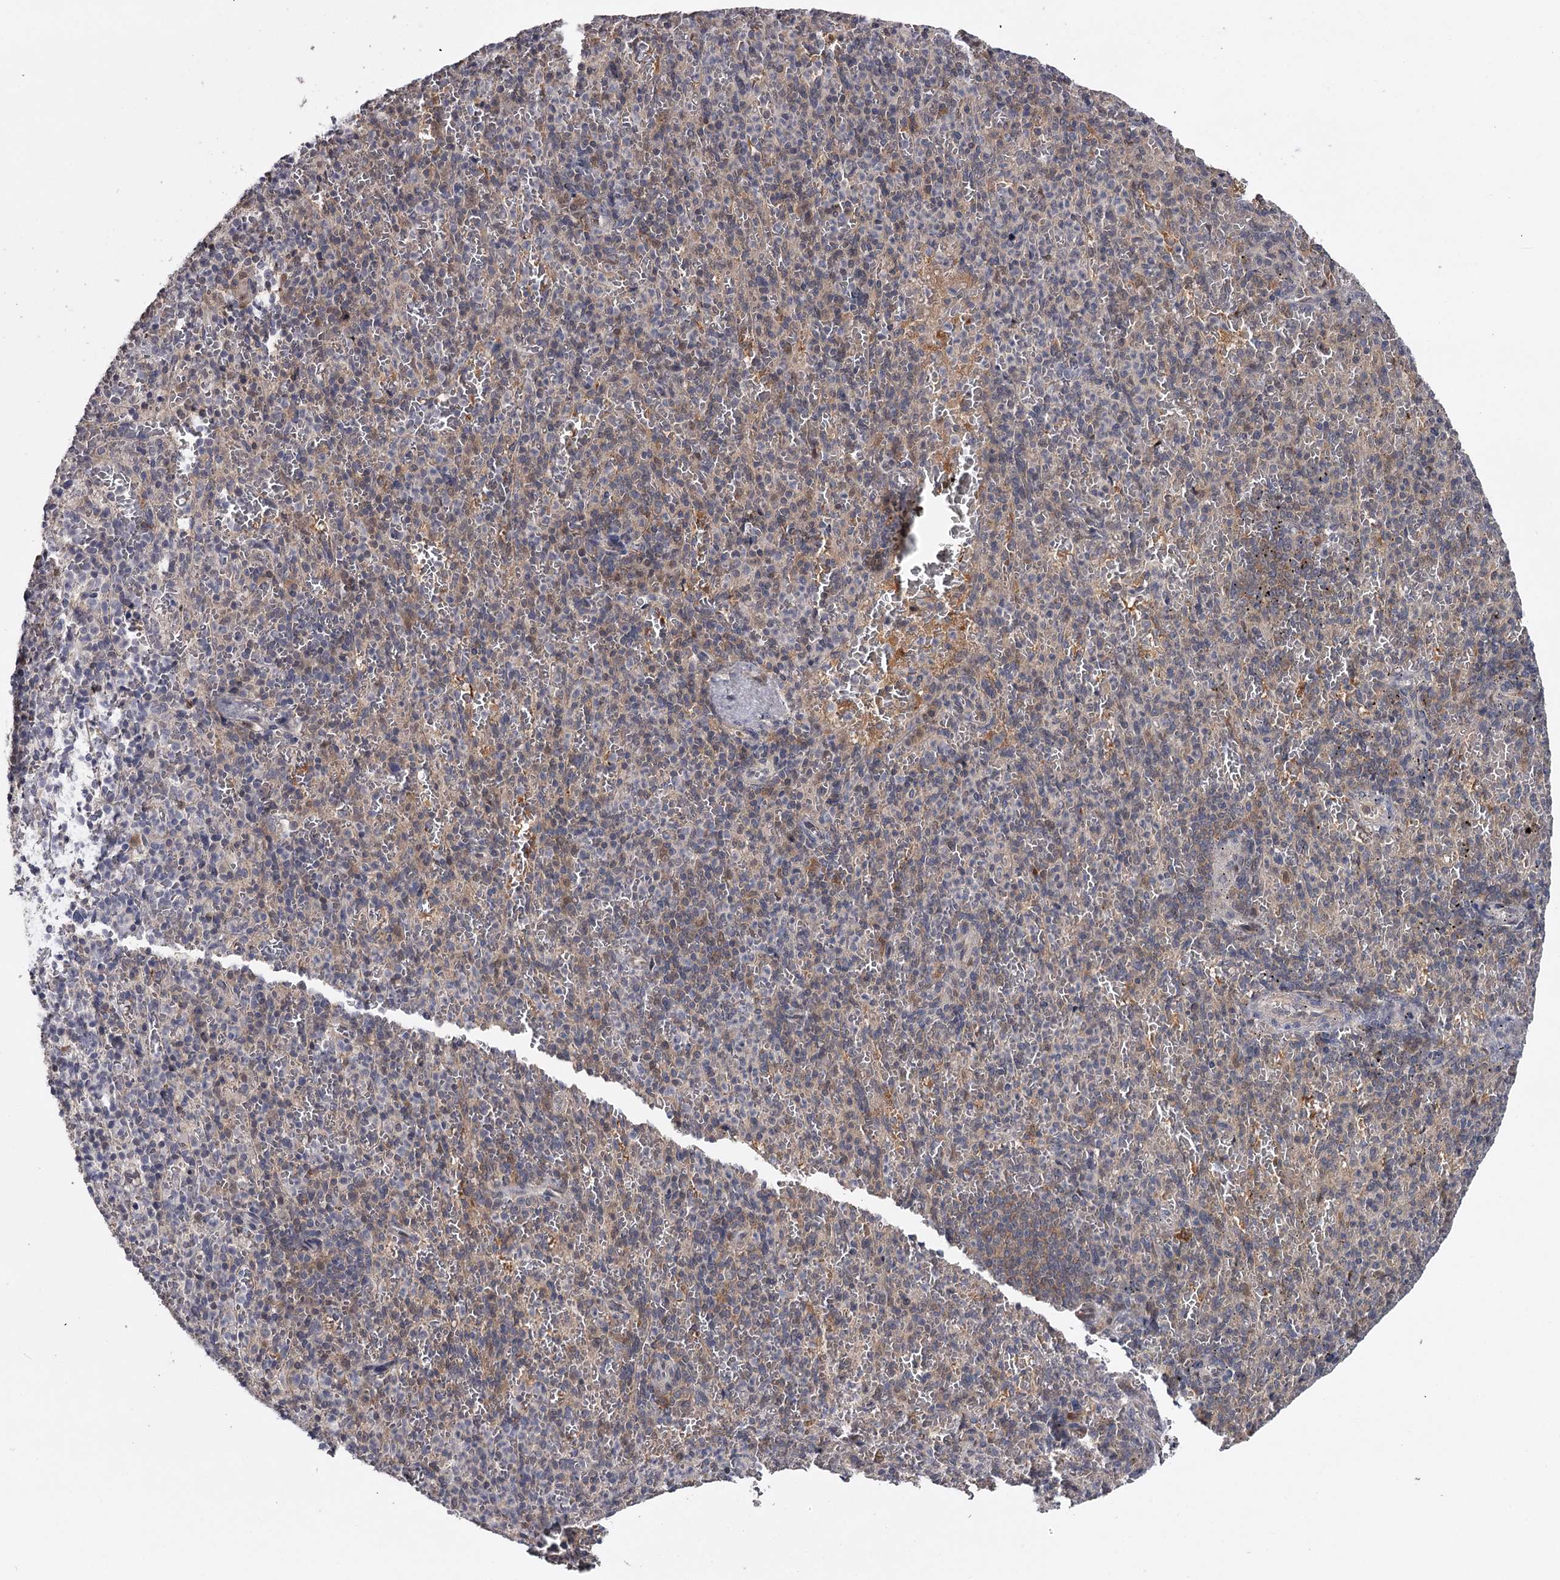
{"staining": {"intensity": "negative", "quantity": "none", "location": "none"}, "tissue": "spleen", "cell_type": "Cells in red pulp", "image_type": "normal", "snomed": [{"axis": "morphology", "description": "Normal tissue, NOS"}, {"axis": "topography", "description": "Spleen"}], "caption": "The immunohistochemistry (IHC) micrograph has no significant positivity in cells in red pulp of spleen. Brightfield microscopy of immunohistochemistry stained with DAB (brown) and hematoxylin (blue), captured at high magnification.", "gene": "GTSF1", "patient": {"sex": "female", "age": 74}}